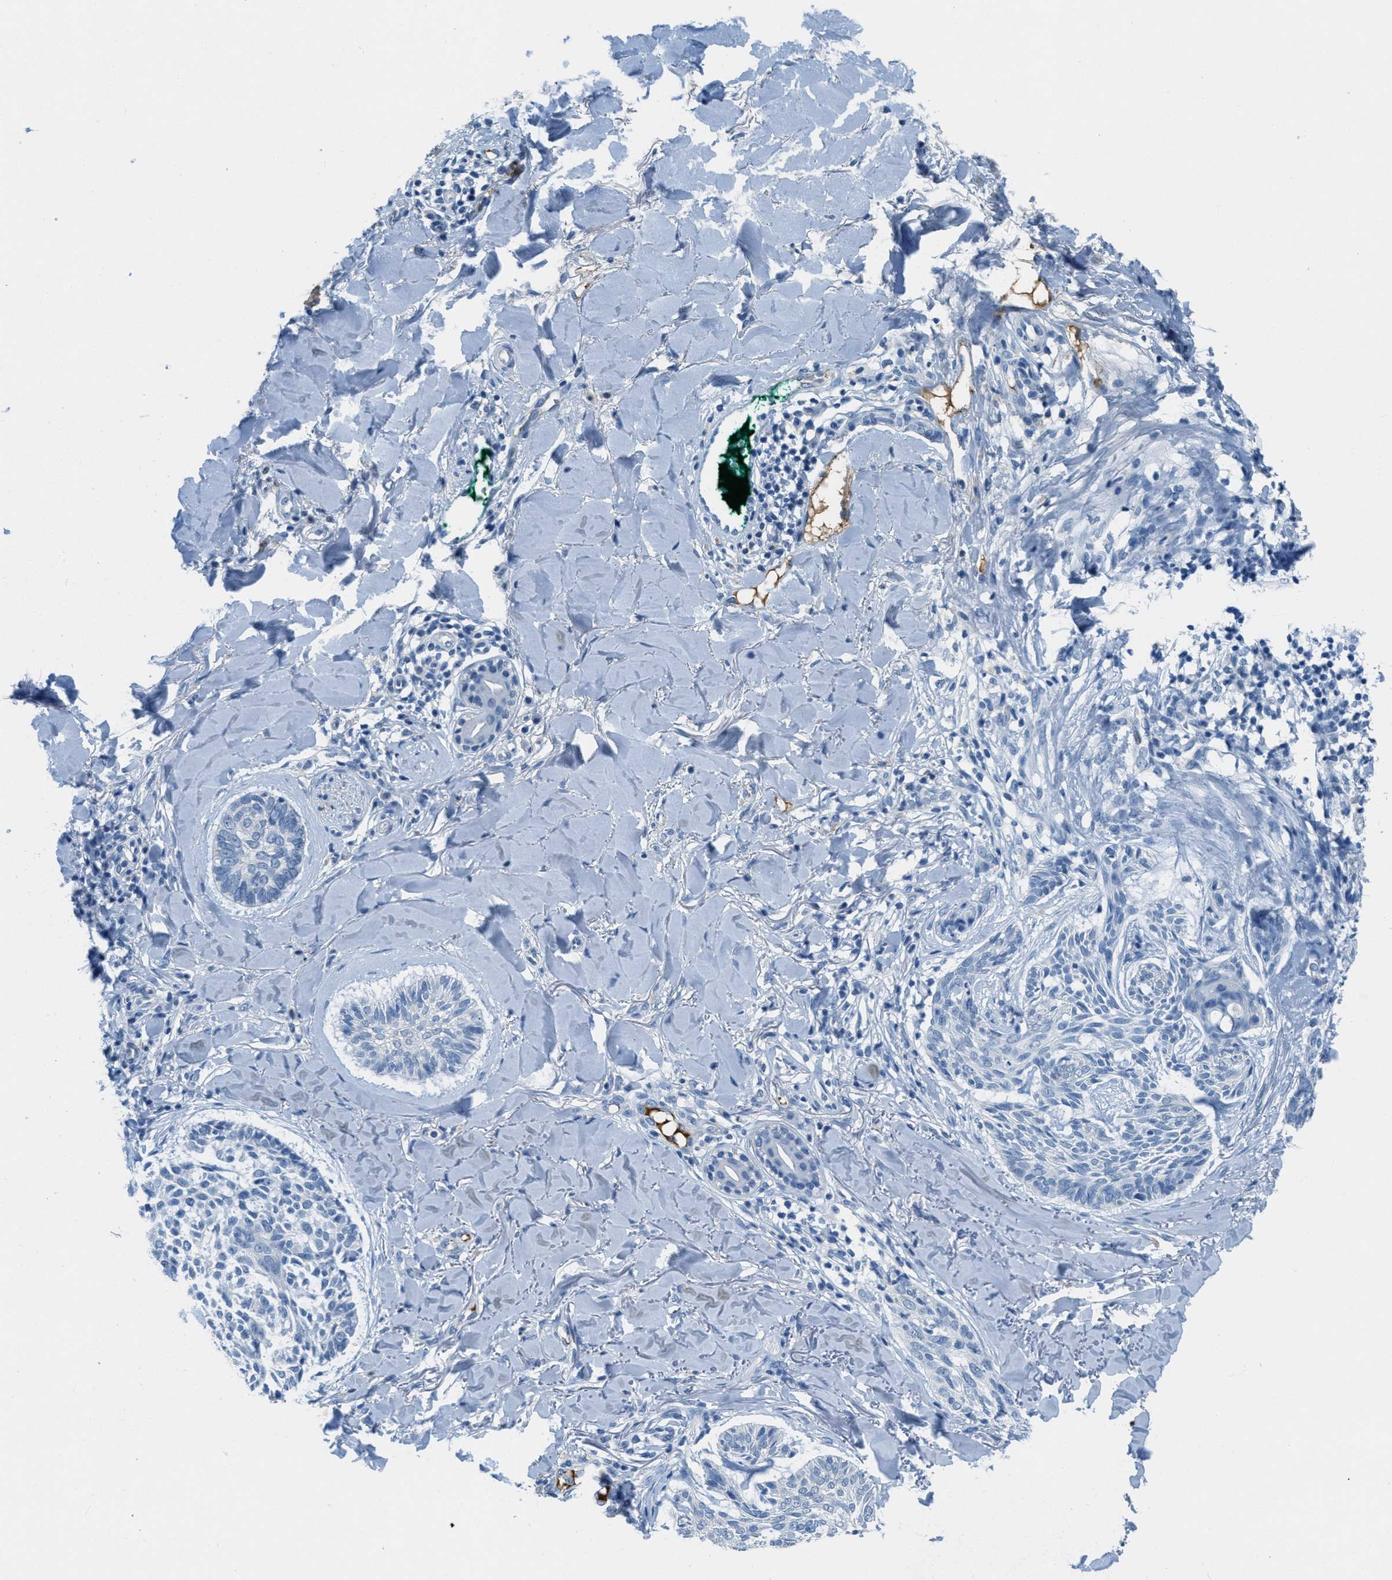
{"staining": {"intensity": "negative", "quantity": "none", "location": "none"}, "tissue": "skin cancer", "cell_type": "Tumor cells", "image_type": "cancer", "snomed": [{"axis": "morphology", "description": "Basal cell carcinoma"}, {"axis": "topography", "description": "Skin"}], "caption": "Immunohistochemistry of skin basal cell carcinoma exhibits no staining in tumor cells.", "gene": "A2M", "patient": {"sex": "male", "age": 43}}